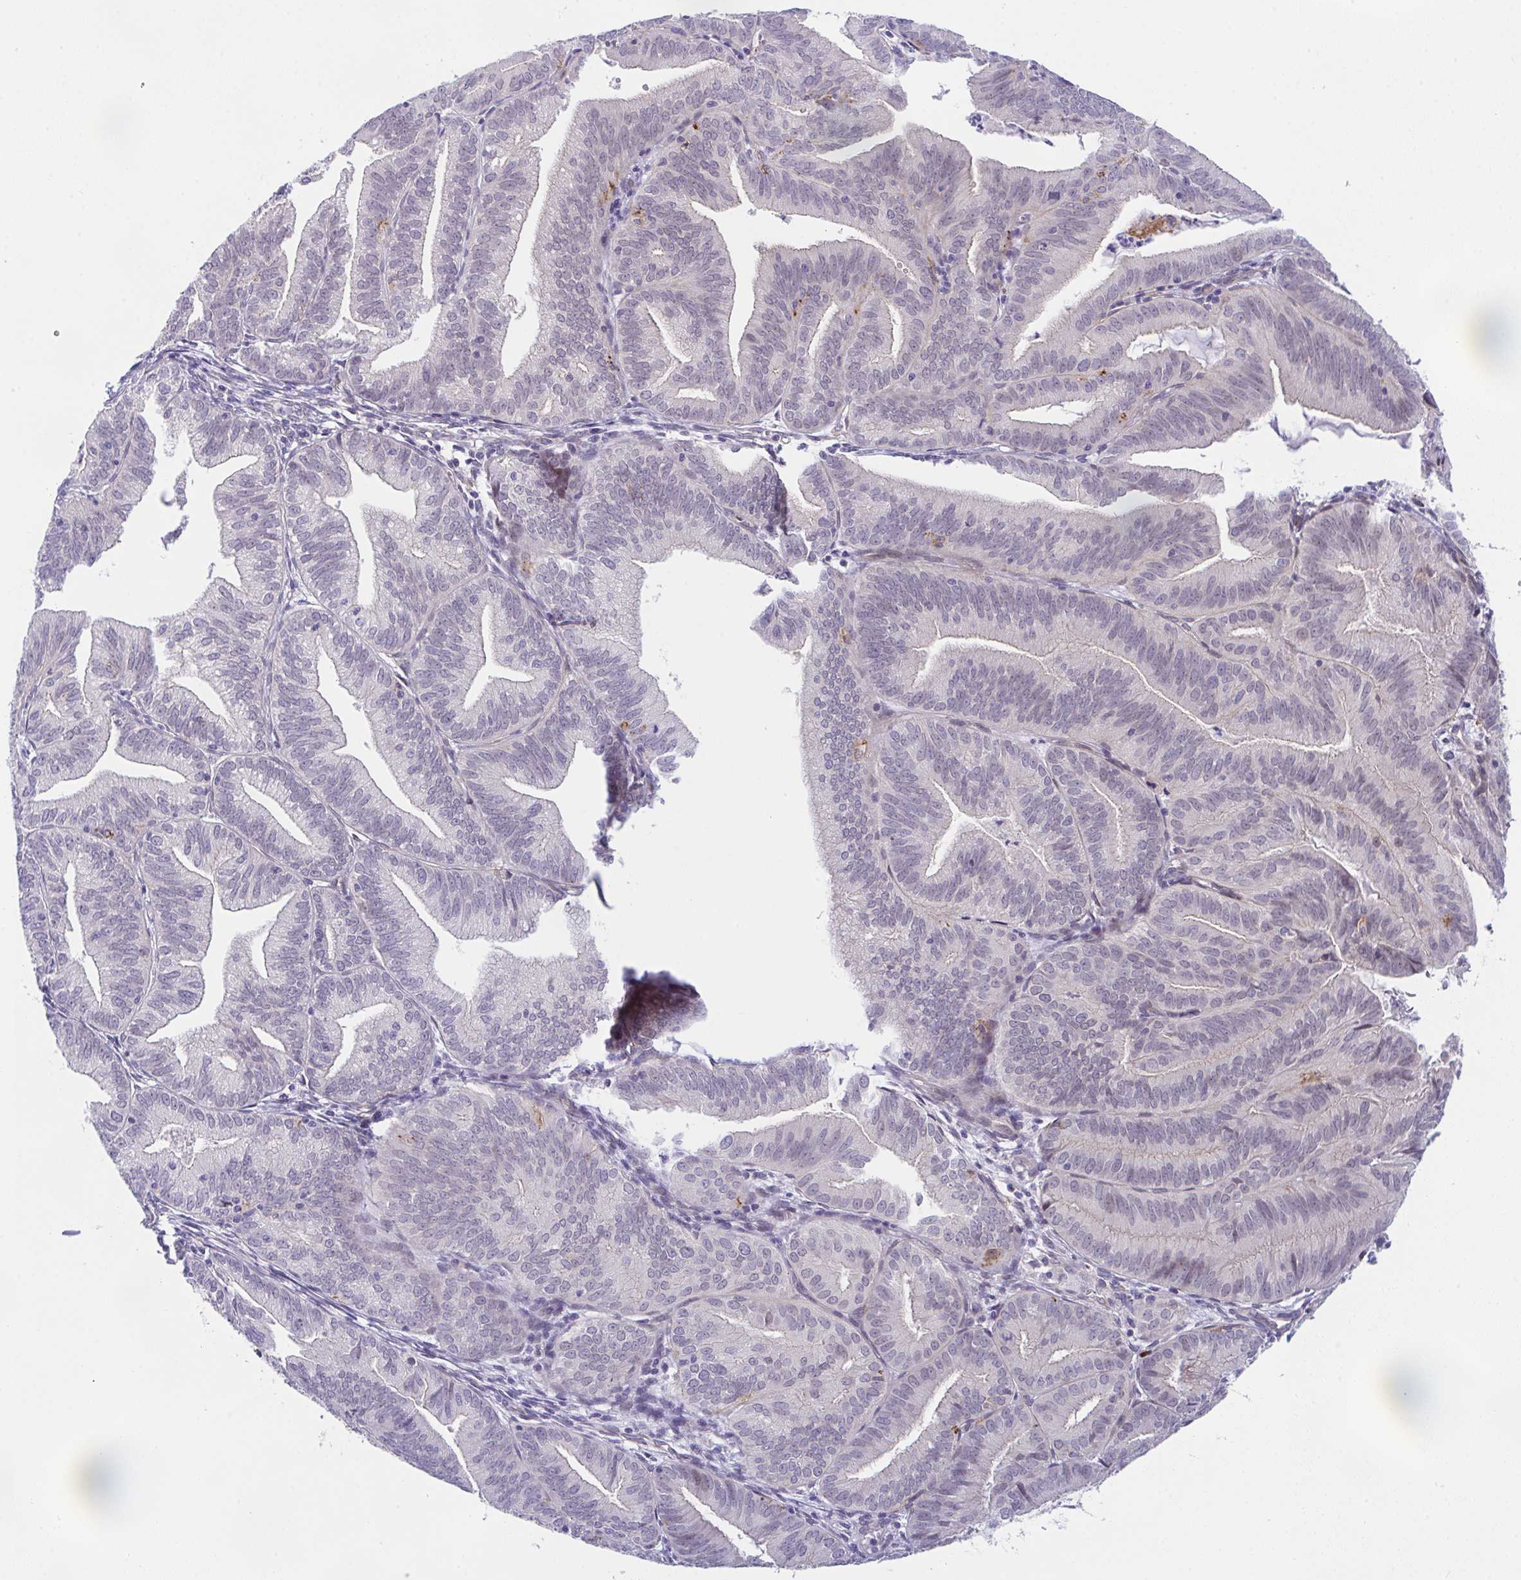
{"staining": {"intensity": "negative", "quantity": "none", "location": "none"}, "tissue": "endometrial cancer", "cell_type": "Tumor cells", "image_type": "cancer", "snomed": [{"axis": "morphology", "description": "Adenocarcinoma, NOS"}, {"axis": "topography", "description": "Endometrium"}], "caption": "Human adenocarcinoma (endometrial) stained for a protein using immunohistochemistry (IHC) demonstrates no staining in tumor cells.", "gene": "ZBED3", "patient": {"sex": "female", "age": 70}}